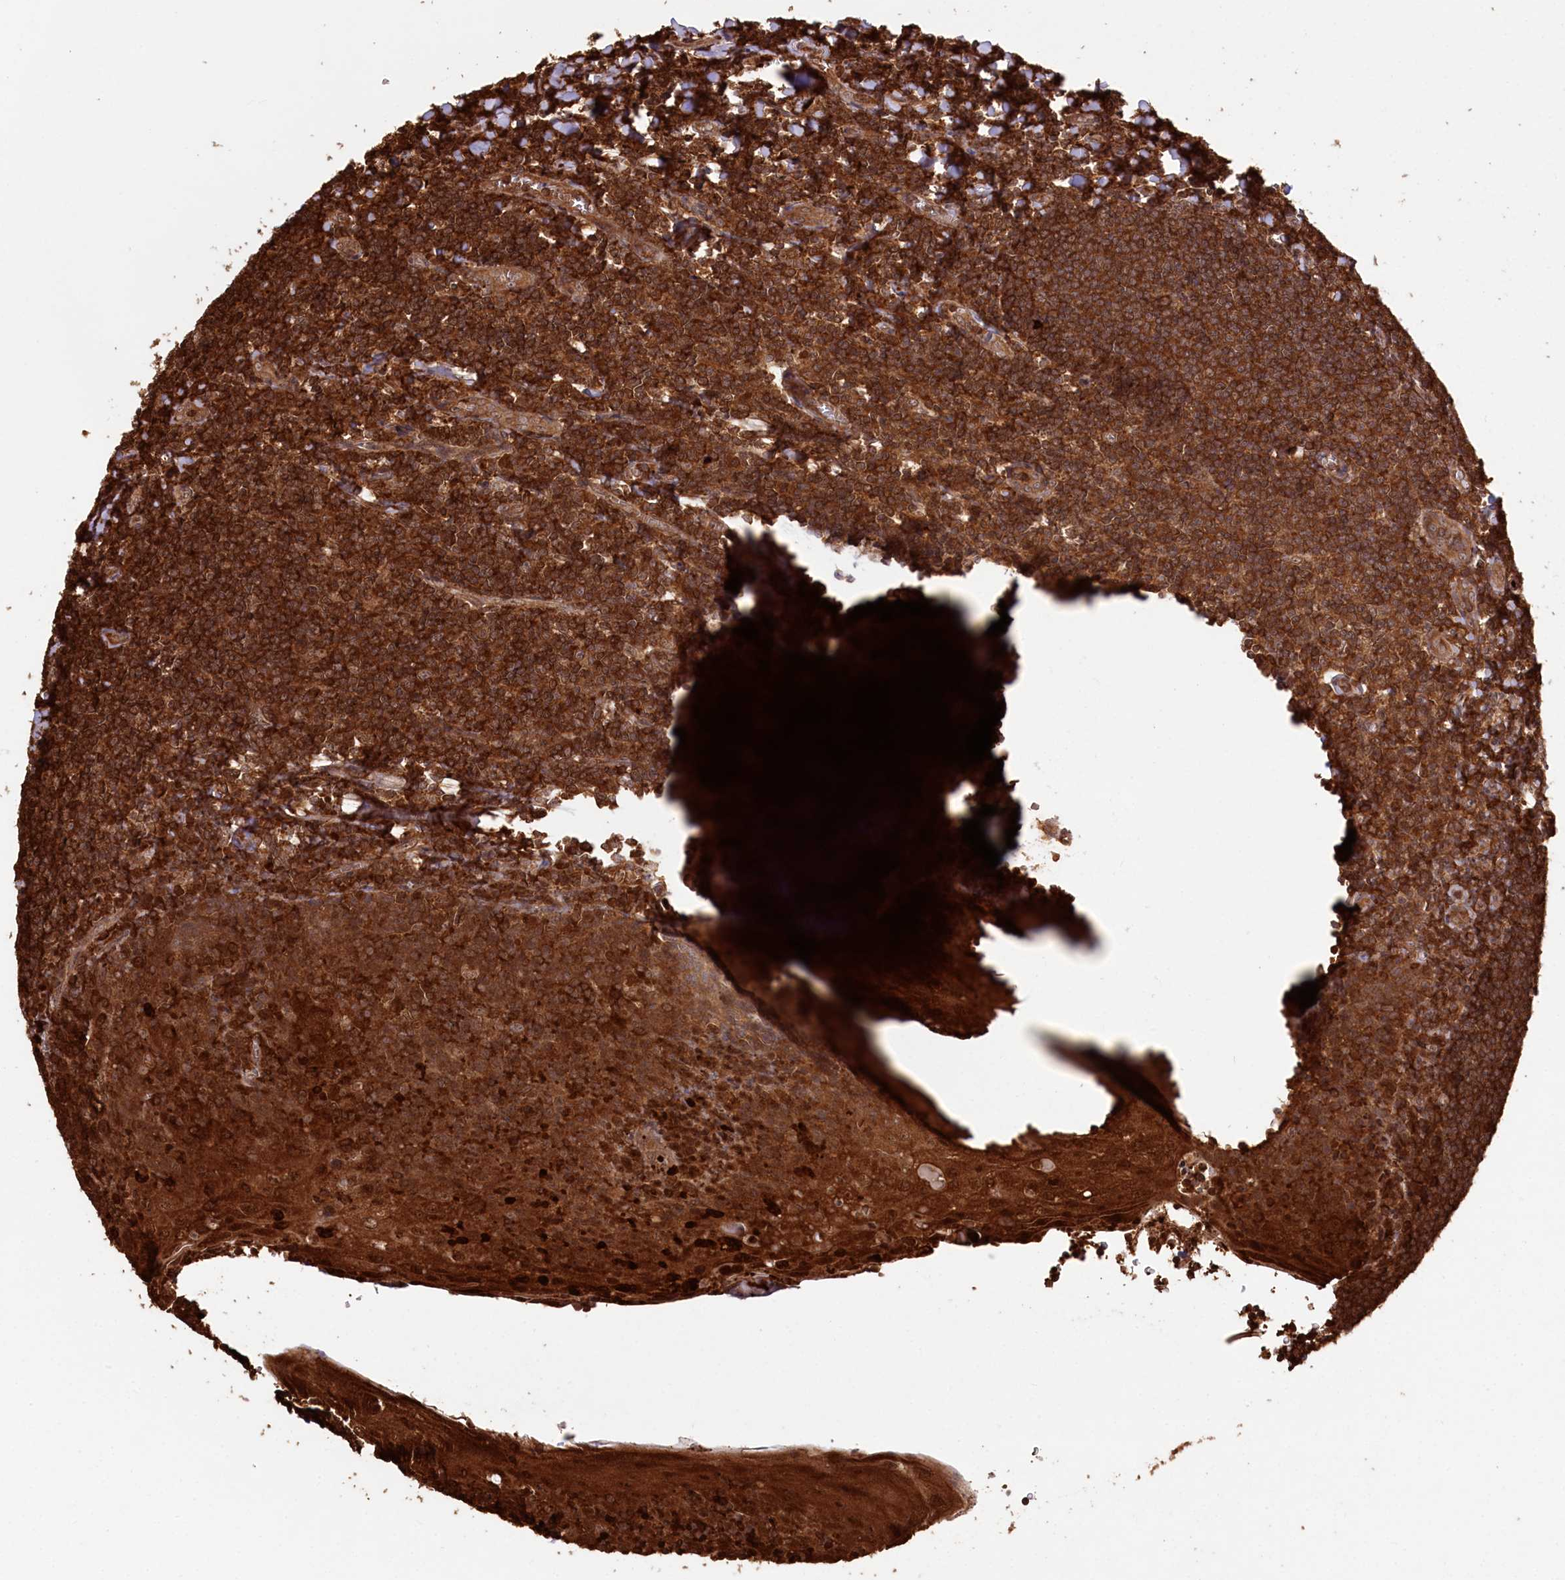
{"staining": {"intensity": "strong", "quantity": ">75%", "location": "cytoplasmic/membranous"}, "tissue": "tonsil", "cell_type": "Germinal center cells", "image_type": "normal", "snomed": [{"axis": "morphology", "description": "Normal tissue, NOS"}, {"axis": "topography", "description": "Tonsil"}], "caption": "Tonsil was stained to show a protein in brown. There is high levels of strong cytoplasmic/membranous staining in approximately >75% of germinal center cells. The staining was performed using DAB (3,3'-diaminobenzidine) to visualize the protein expression in brown, while the nuclei were stained in blue with hematoxylin (Magnification: 20x).", "gene": "LSG1", "patient": {"sex": "male", "age": 27}}